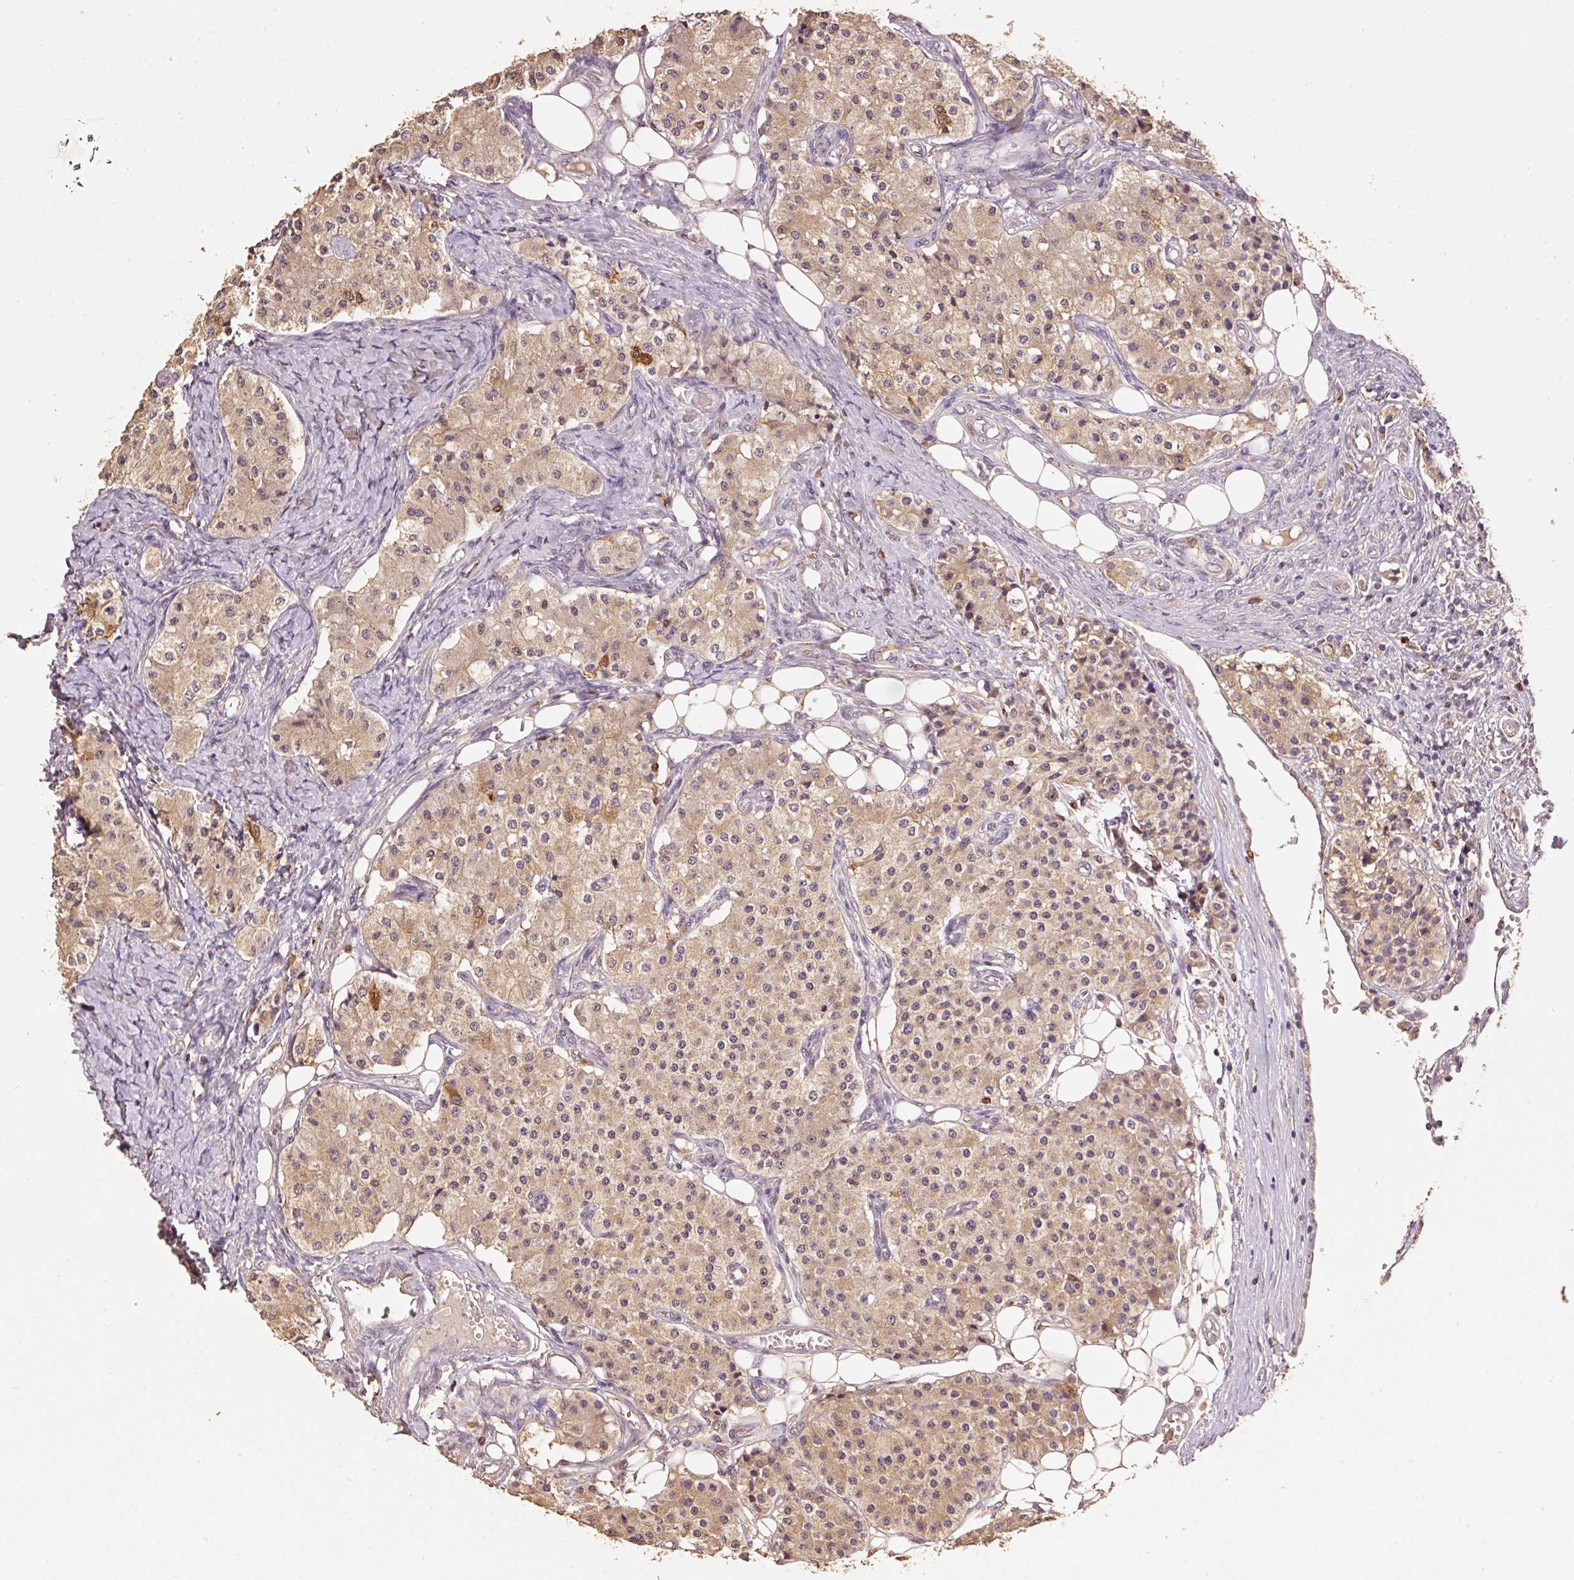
{"staining": {"intensity": "moderate", "quantity": ">75%", "location": "cytoplasmic/membranous,nuclear"}, "tissue": "carcinoid", "cell_type": "Tumor cells", "image_type": "cancer", "snomed": [{"axis": "morphology", "description": "Carcinoid, malignant, NOS"}, {"axis": "topography", "description": "Colon"}], "caption": "A brown stain highlights moderate cytoplasmic/membranous and nuclear positivity of a protein in carcinoid tumor cells. Using DAB (brown) and hematoxylin (blue) stains, captured at high magnification using brightfield microscopy.", "gene": "HERC2", "patient": {"sex": "female", "age": 52}}